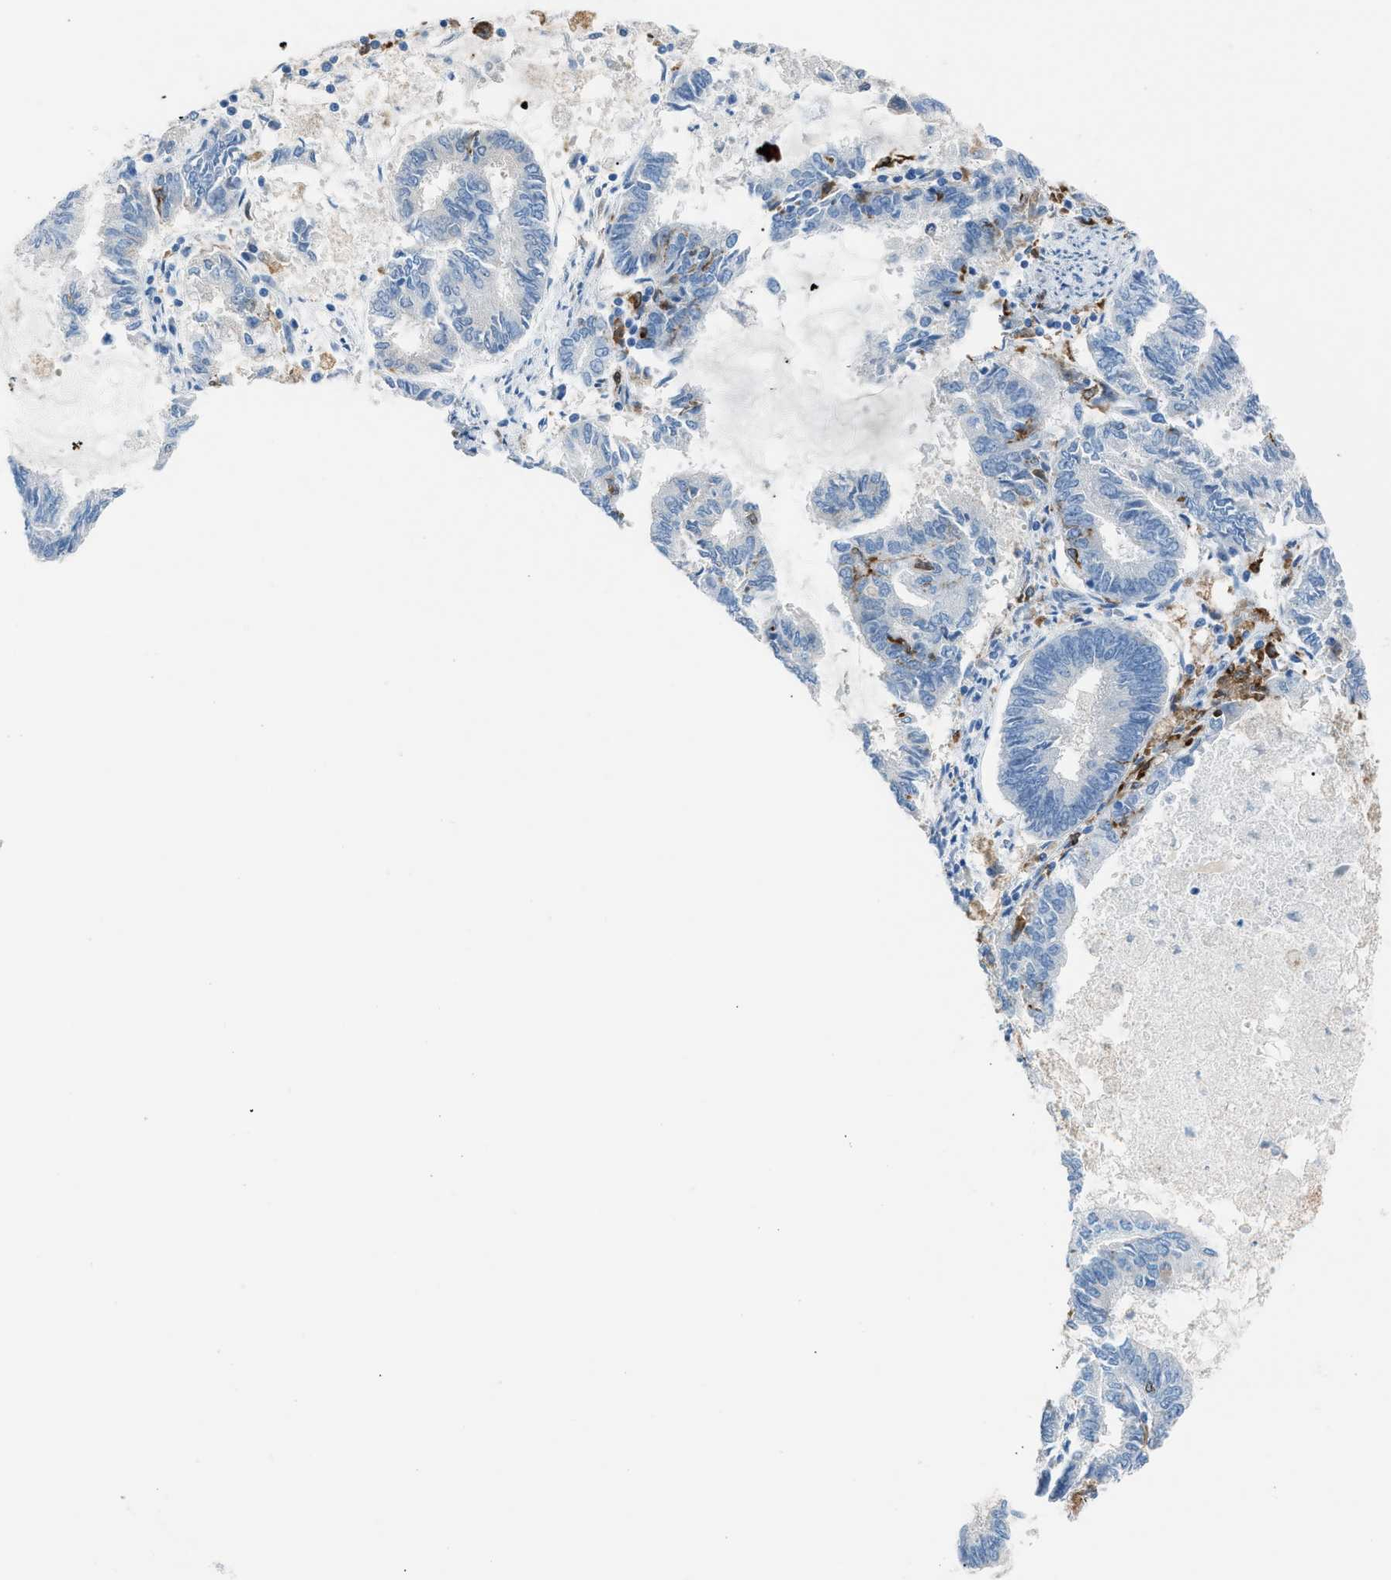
{"staining": {"intensity": "negative", "quantity": "none", "location": "none"}, "tissue": "endometrial cancer", "cell_type": "Tumor cells", "image_type": "cancer", "snomed": [{"axis": "morphology", "description": "Adenocarcinoma, NOS"}, {"axis": "topography", "description": "Endometrium"}], "caption": "Endometrial cancer (adenocarcinoma) was stained to show a protein in brown. There is no significant staining in tumor cells.", "gene": "CLEC10A", "patient": {"sex": "female", "age": 86}}